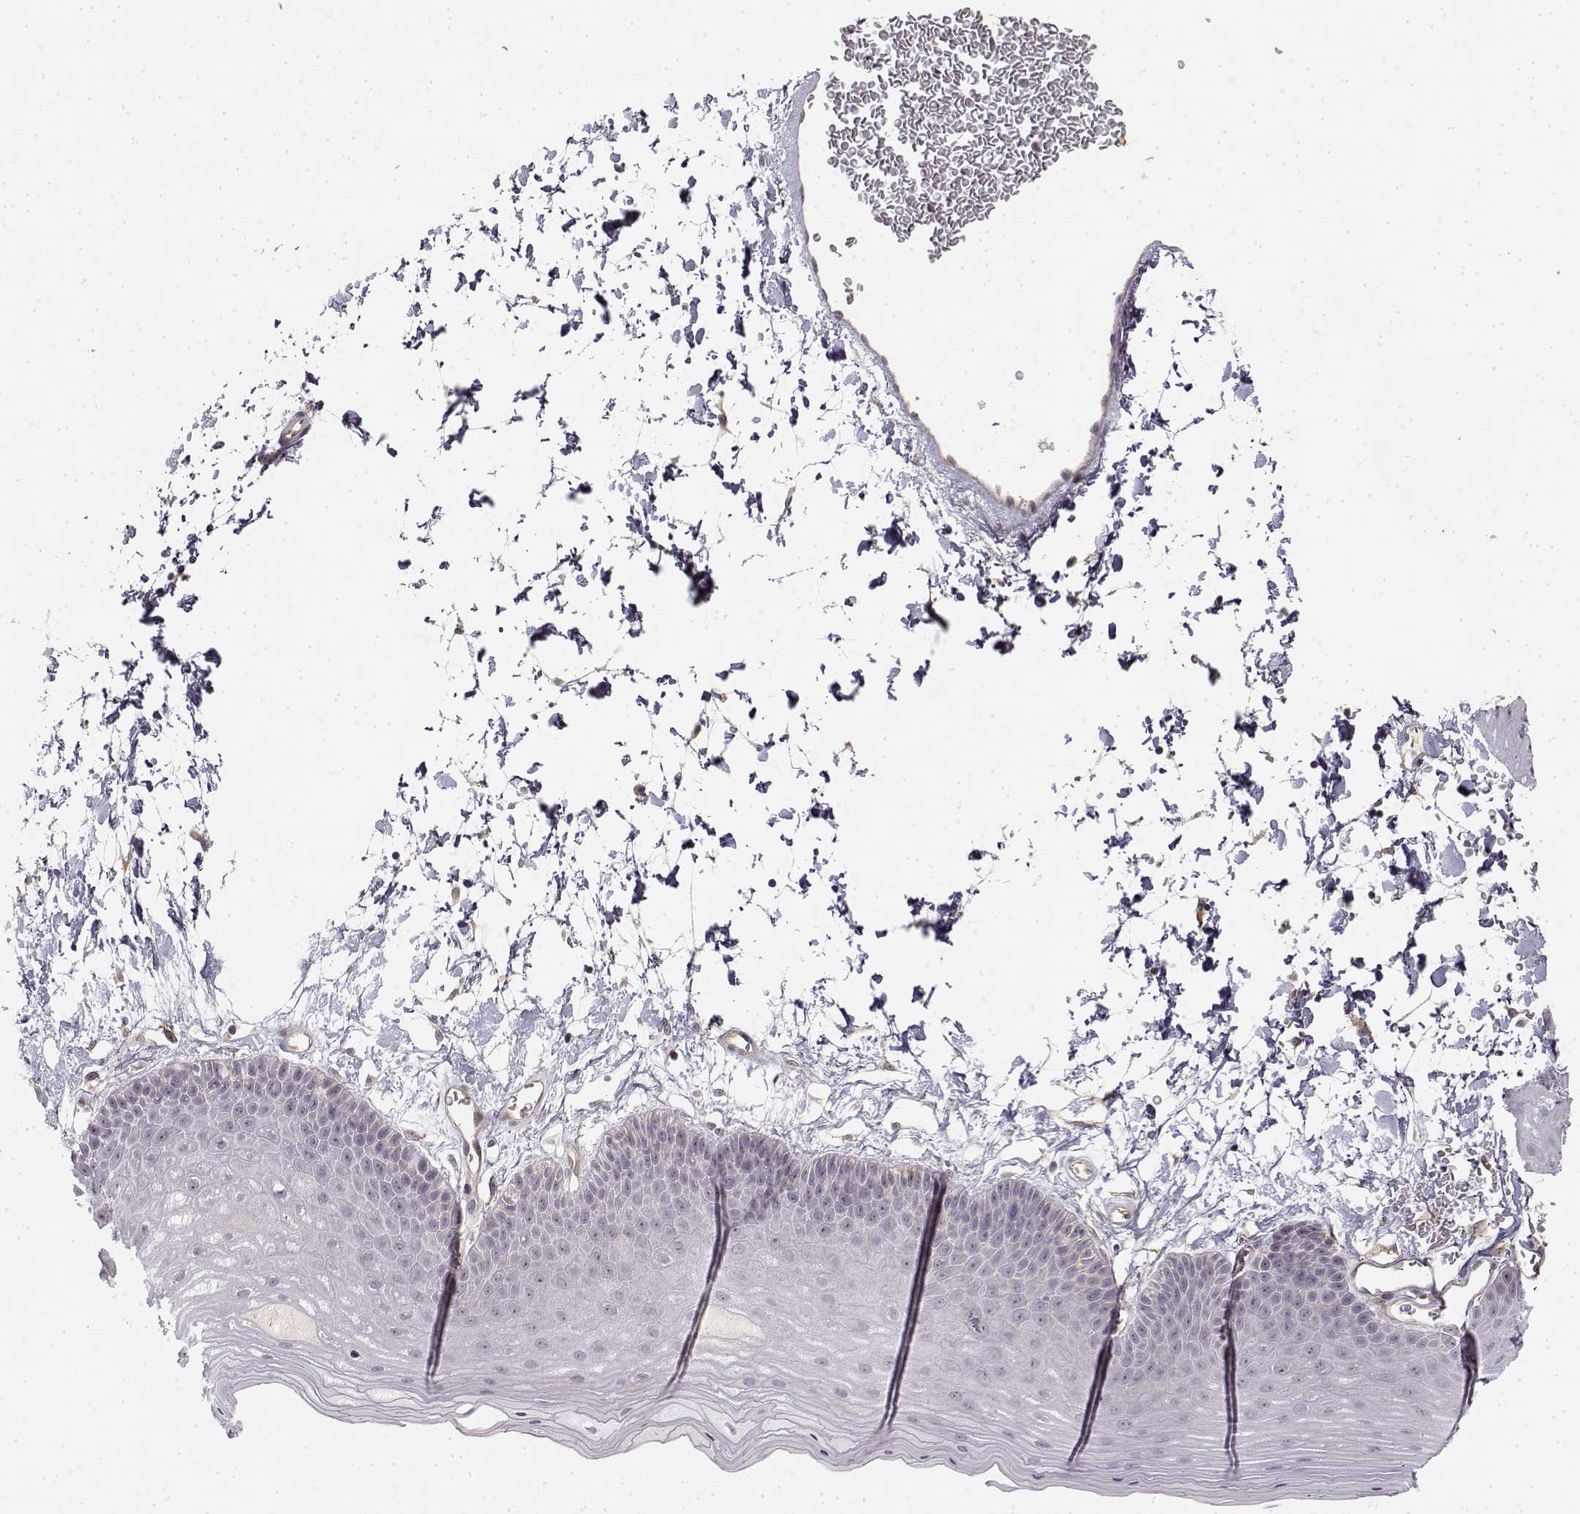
{"staining": {"intensity": "negative", "quantity": "none", "location": "none"}, "tissue": "skin", "cell_type": "Epidermal cells", "image_type": "normal", "snomed": [{"axis": "morphology", "description": "Normal tissue, NOS"}, {"axis": "topography", "description": "Anal"}], "caption": "Epidermal cells are negative for brown protein staining in normal skin.", "gene": "MED12L", "patient": {"sex": "male", "age": 53}}